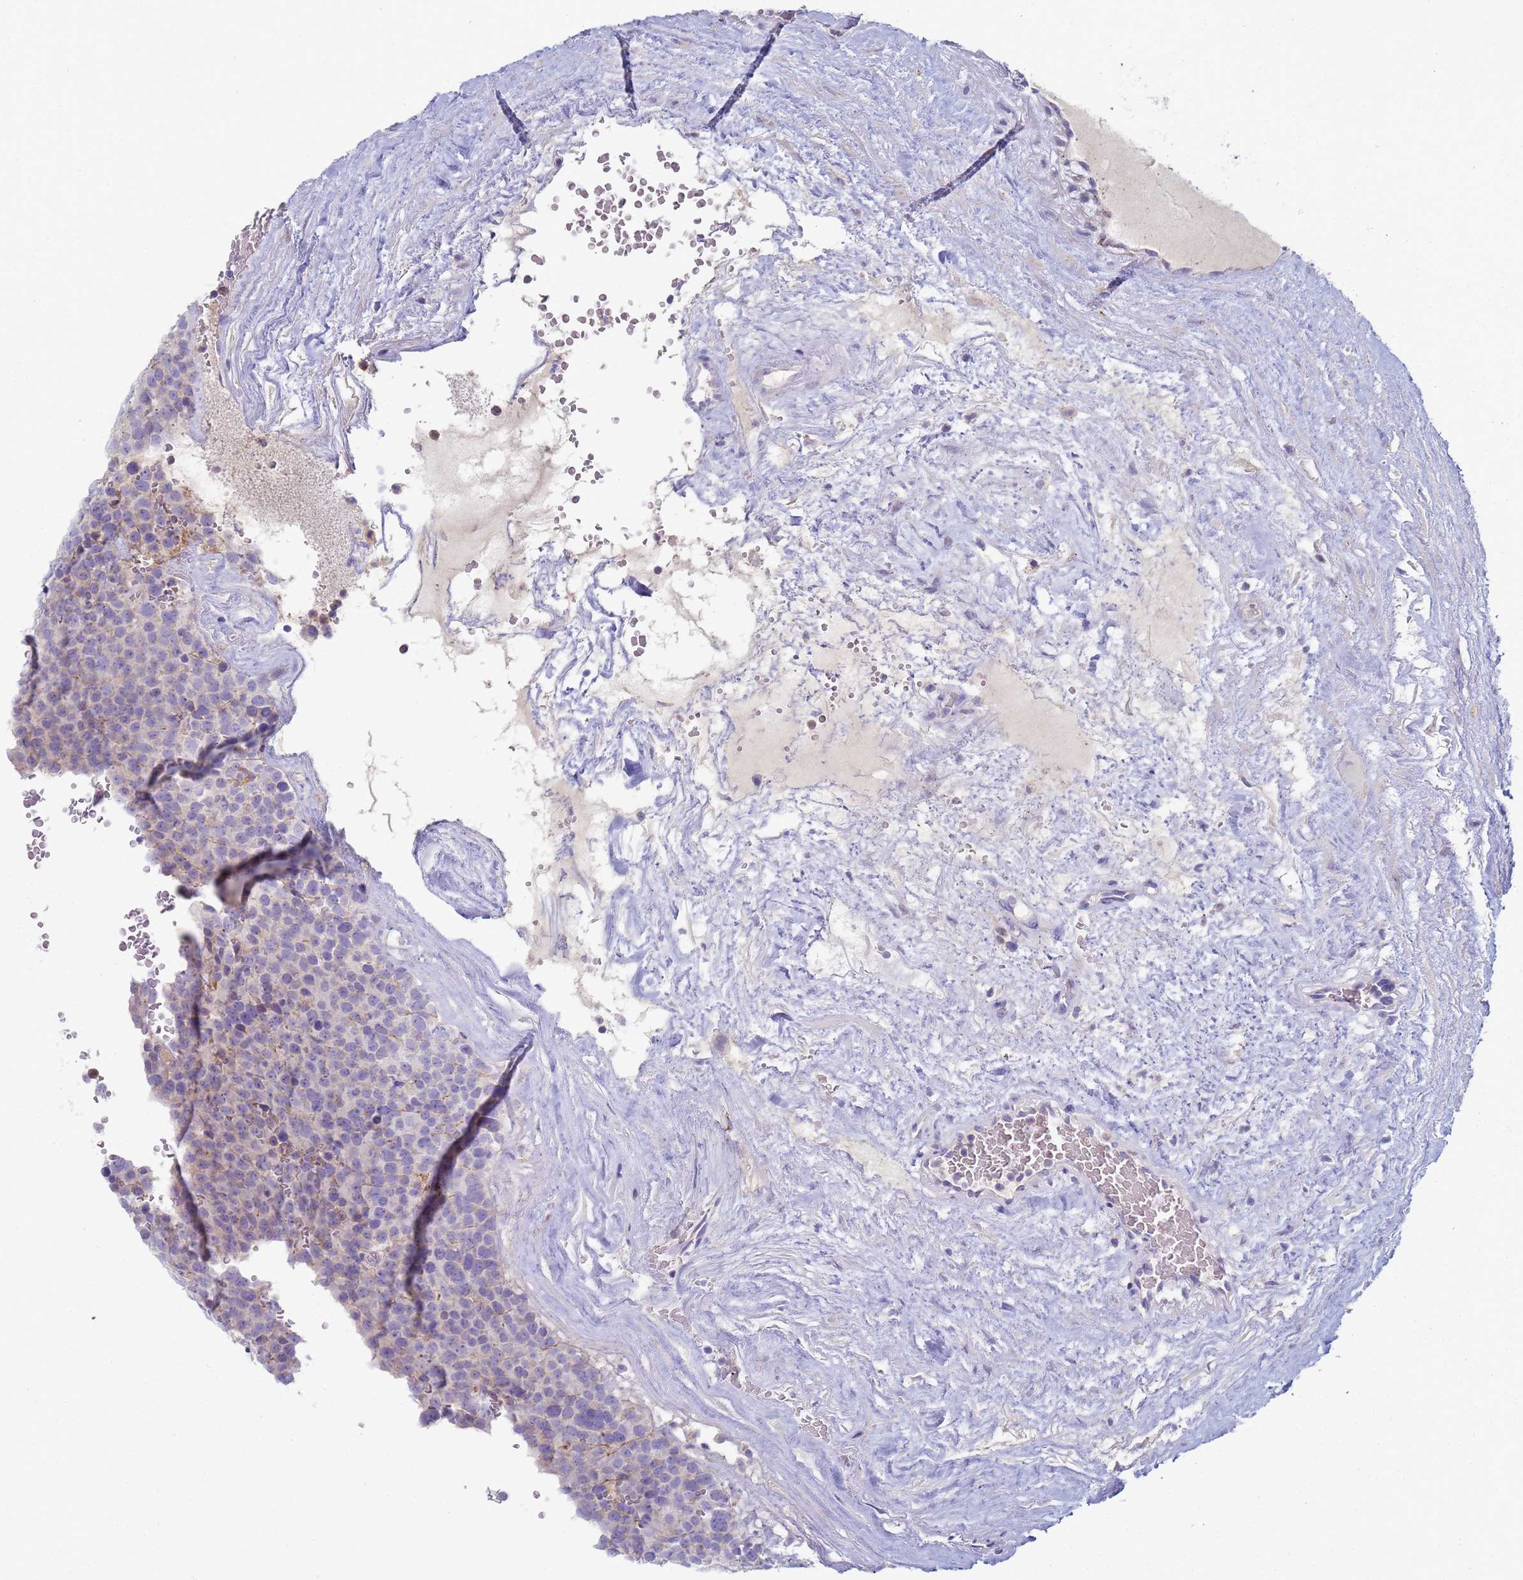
{"staining": {"intensity": "negative", "quantity": "none", "location": "none"}, "tissue": "testis cancer", "cell_type": "Tumor cells", "image_type": "cancer", "snomed": [{"axis": "morphology", "description": "Seminoma, NOS"}, {"axis": "topography", "description": "Testis"}], "caption": "Testis seminoma stained for a protein using IHC shows no staining tumor cells.", "gene": "CR1", "patient": {"sex": "male", "age": 71}}